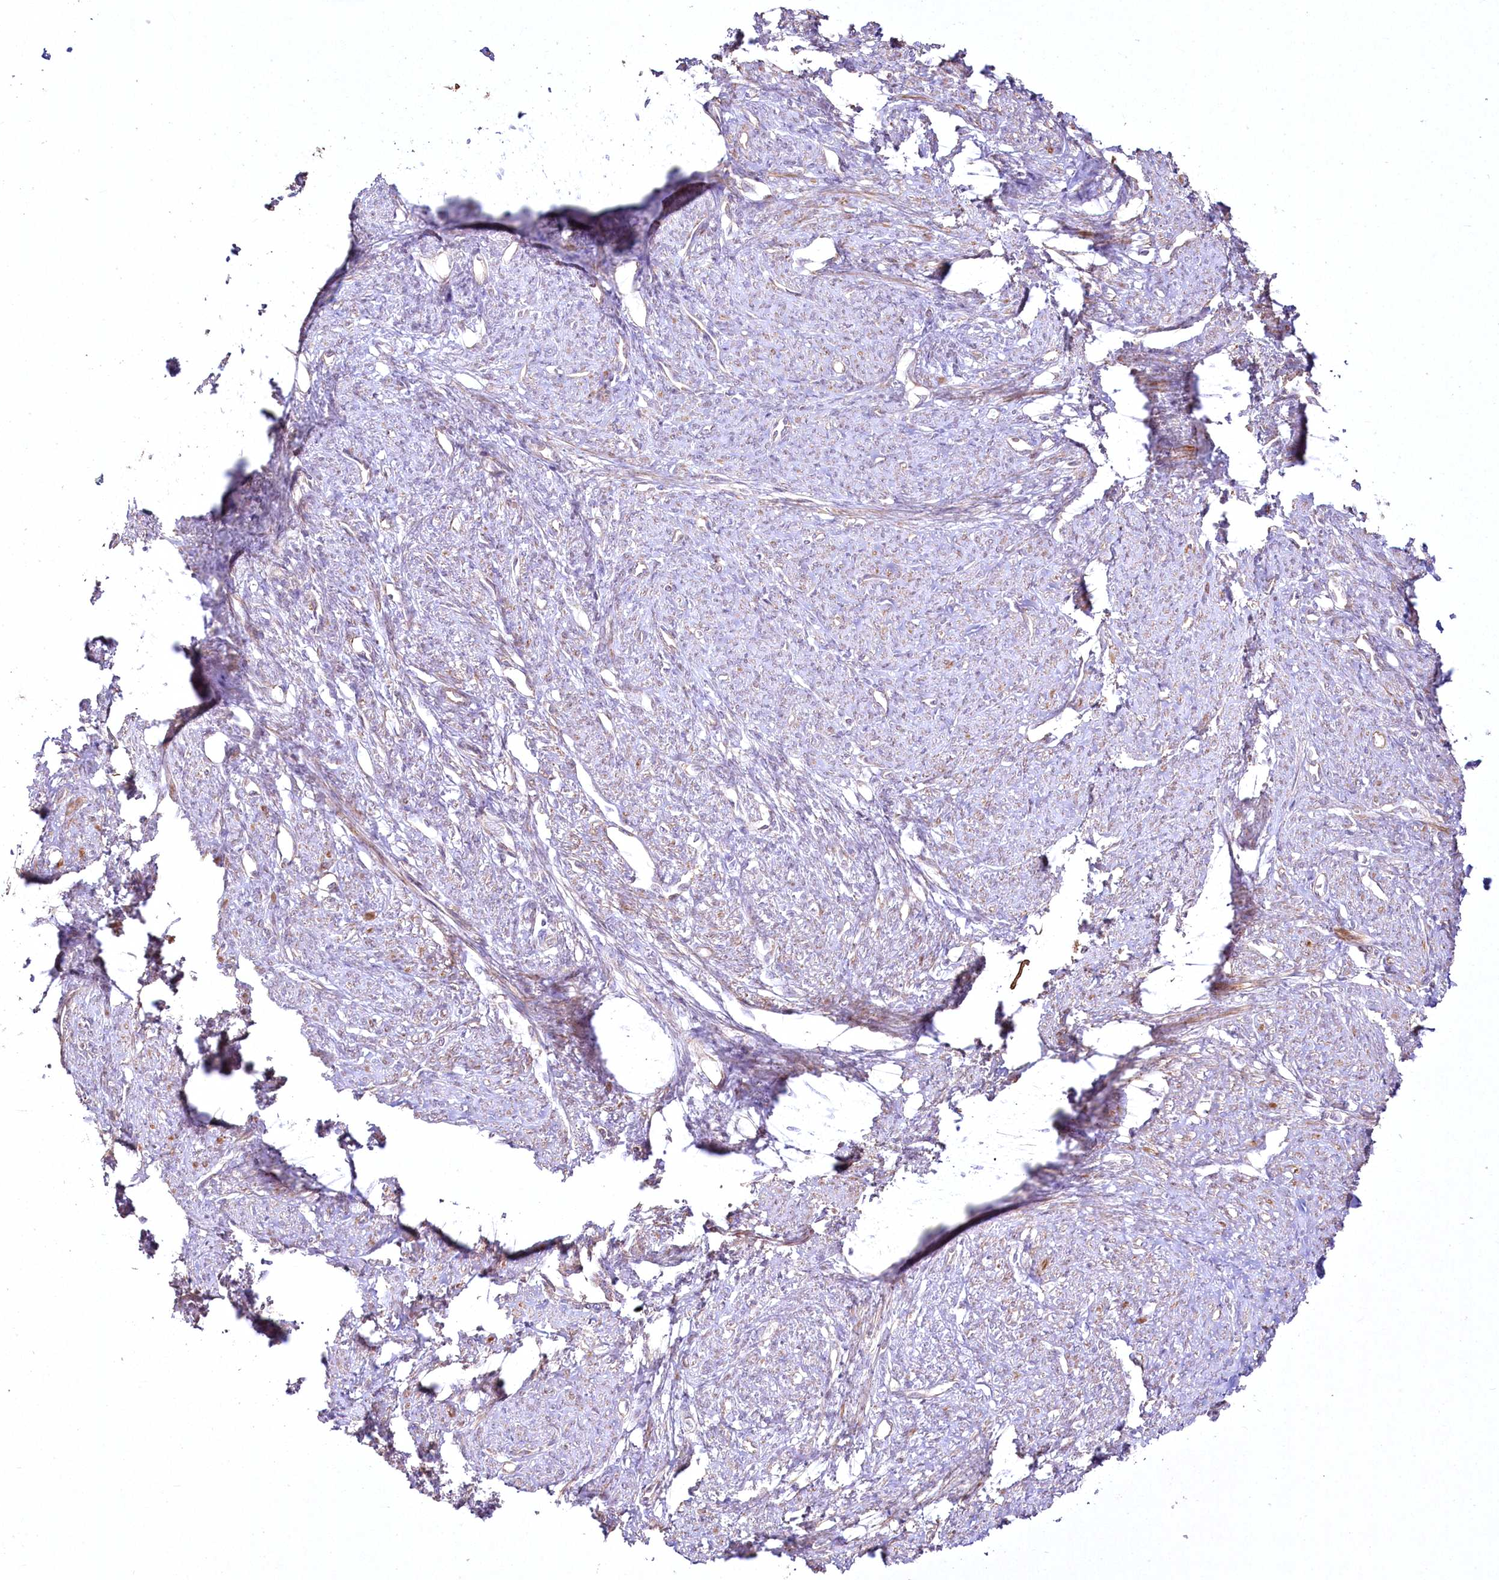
{"staining": {"intensity": "moderate", "quantity": "25%-75%", "location": "cytoplasmic/membranous"}, "tissue": "smooth muscle", "cell_type": "Smooth muscle cells", "image_type": "normal", "snomed": [{"axis": "morphology", "description": "Normal tissue, NOS"}, {"axis": "topography", "description": "Smooth muscle"}, {"axis": "topography", "description": "Uterus"}], "caption": "Brown immunohistochemical staining in unremarkable human smooth muscle reveals moderate cytoplasmic/membranous staining in approximately 25%-75% of smooth muscle cells.", "gene": "SH3TC1", "patient": {"sex": "female", "age": 59}}